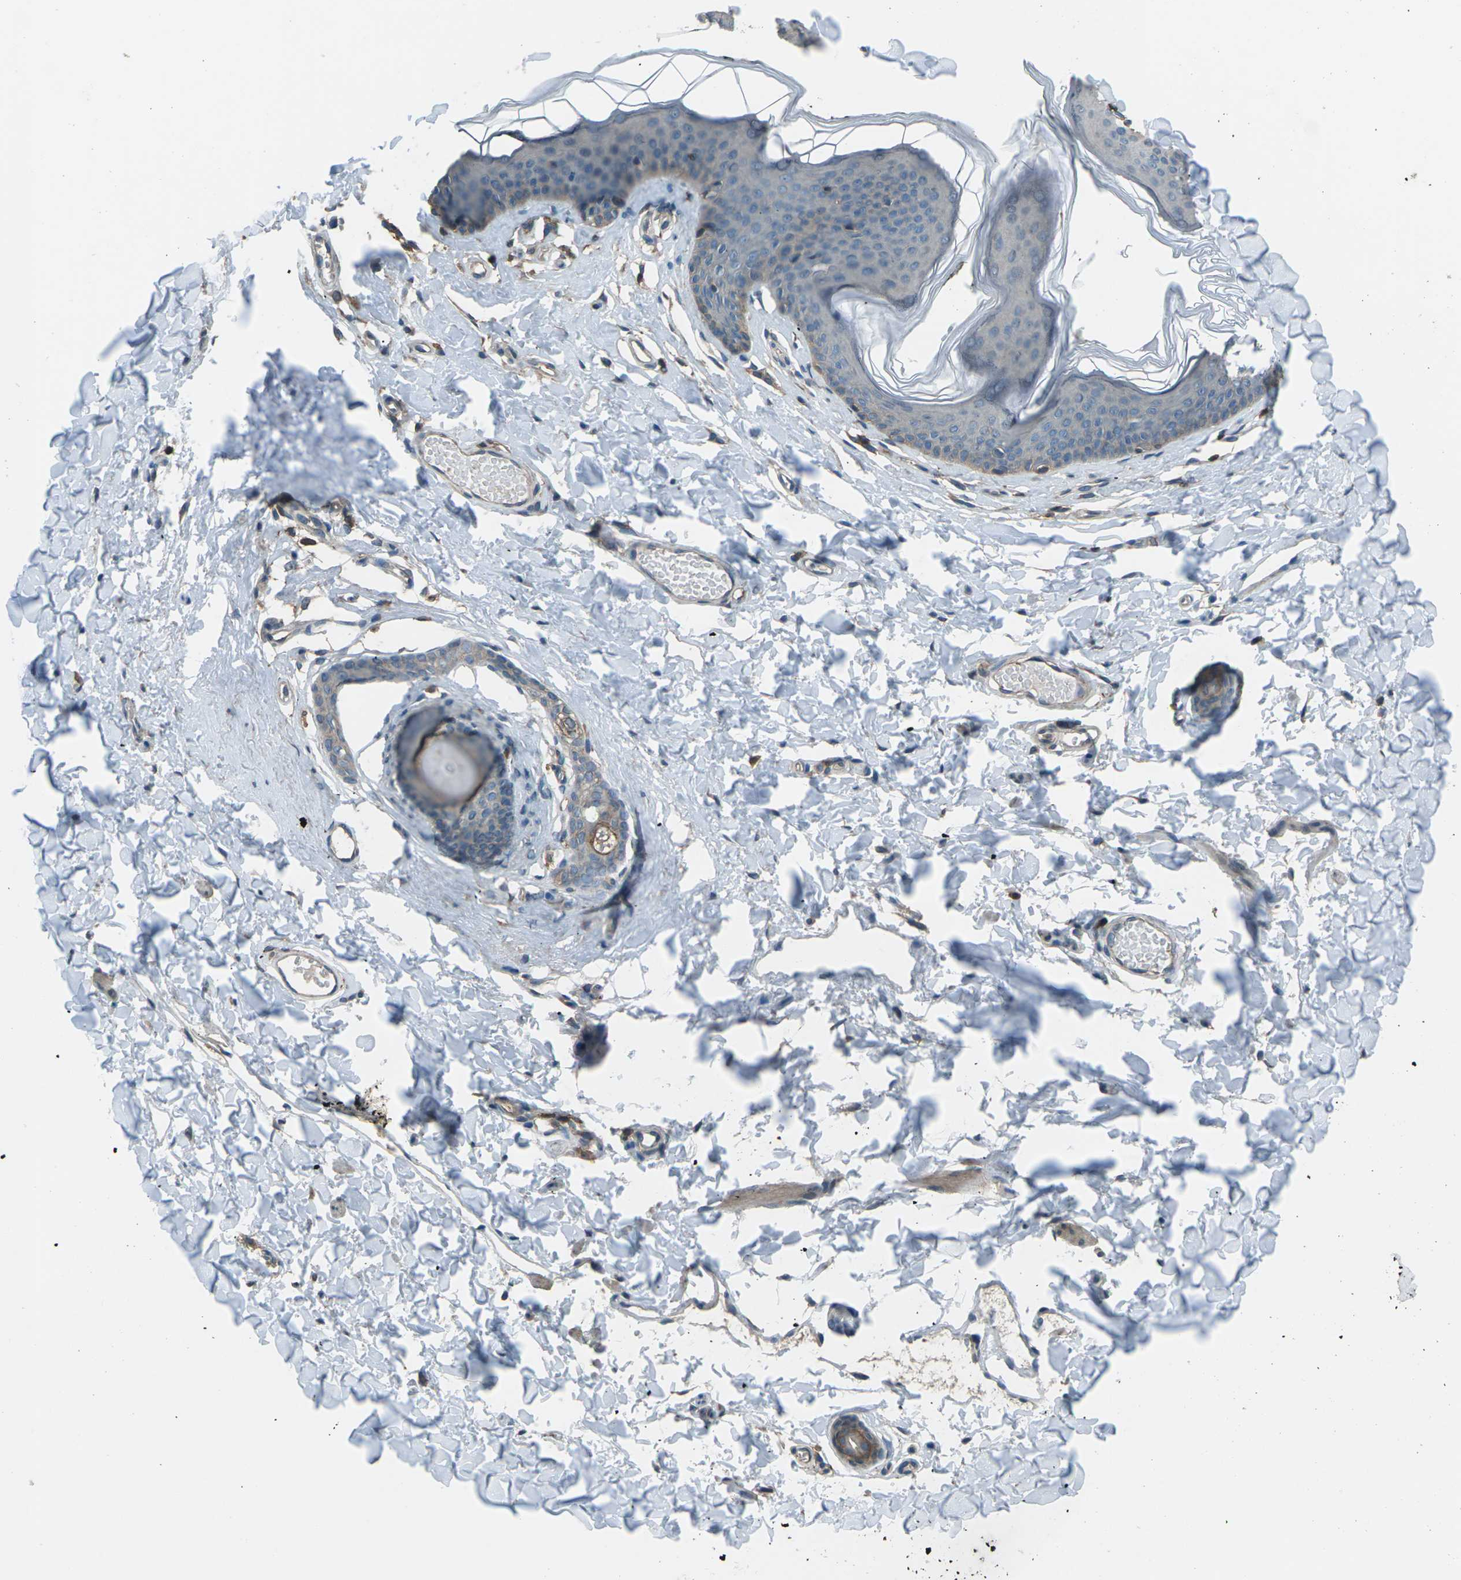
{"staining": {"intensity": "weak", "quantity": "<25%", "location": "cytoplasmic/membranous"}, "tissue": "skin", "cell_type": "Epidermal cells", "image_type": "normal", "snomed": [{"axis": "morphology", "description": "Normal tissue, NOS"}, {"axis": "morphology", "description": "Inflammation, NOS"}, {"axis": "topography", "description": "Vulva"}], "caption": "IHC photomicrograph of normal skin stained for a protein (brown), which demonstrates no staining in epidermal cells. (Stains: DAB immunohistochemistry with hematoxylin counter stain, Microscopy: brightfield microscopy at high magnification).", "gene": "CMTM4", "patient": {"sex": "female", "age": 84}}